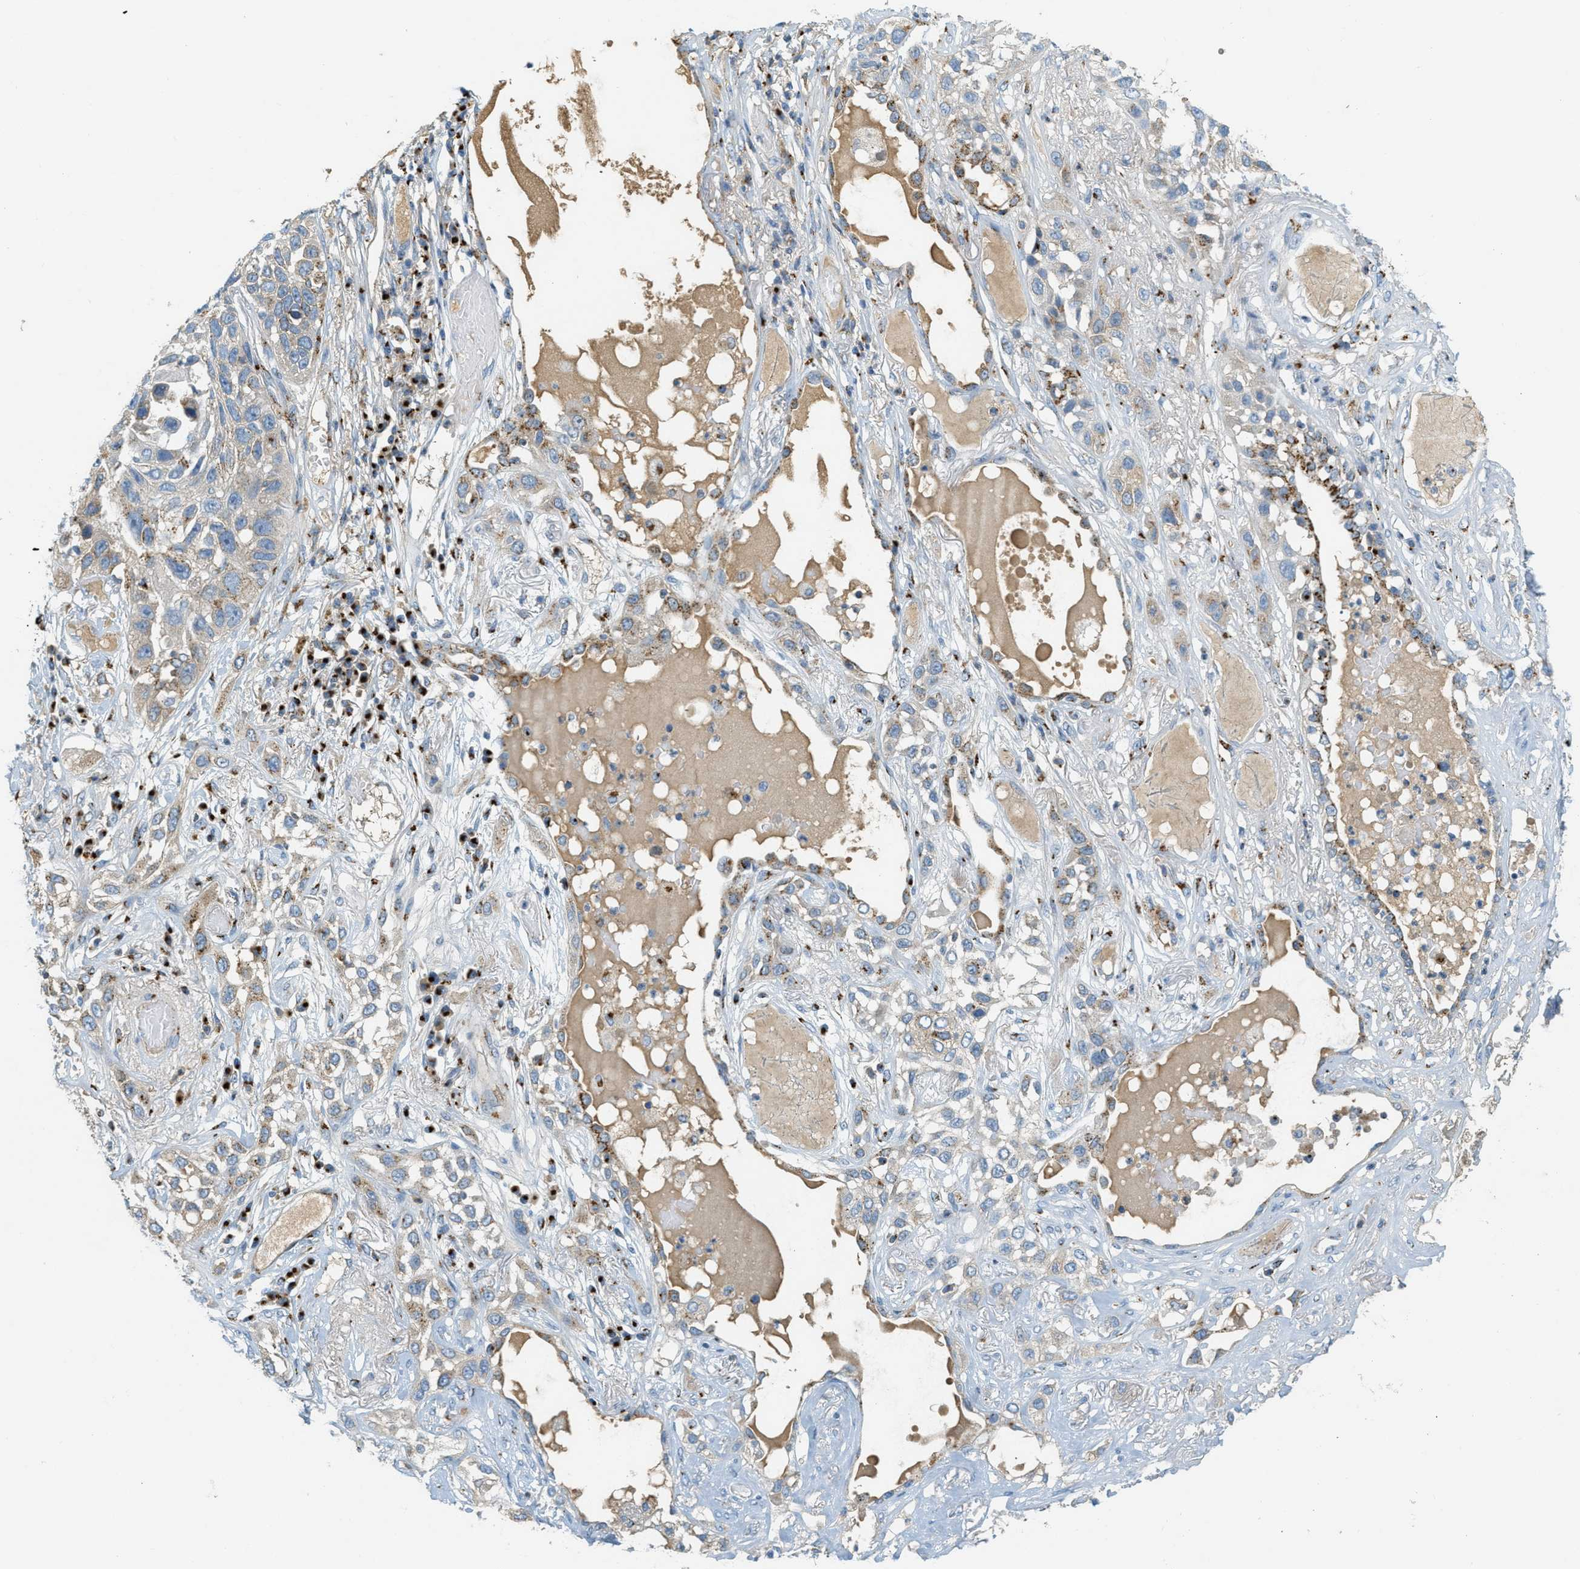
{"staining": {"intensity": "weak", "quantity": "25%-75%", "location": "cytoplasmic/membranous"}, "tissue": "lung cancer", "cell_type": "Tumor cells", "image_type": "cancer", "snomed": [{"axis": "morphology", "description": "Squamous cell carcinoma, NOS"}, {"axis": "topography", "description": "Lung"}], "caption": "Immunohistochemical staining of lung cancer shows low levels of weak cytoplasmic/membranous staining in approximately 25%-75% of tumor cells. The protein of interest is stained brown, and the nuclei are stained in blue (DAB (3,3'-diaminobenzidine) IHC with brightfield microscopy, high magnification).", "gene": "ENTPD4", "patient": {"sex": "male", "age": 71}}